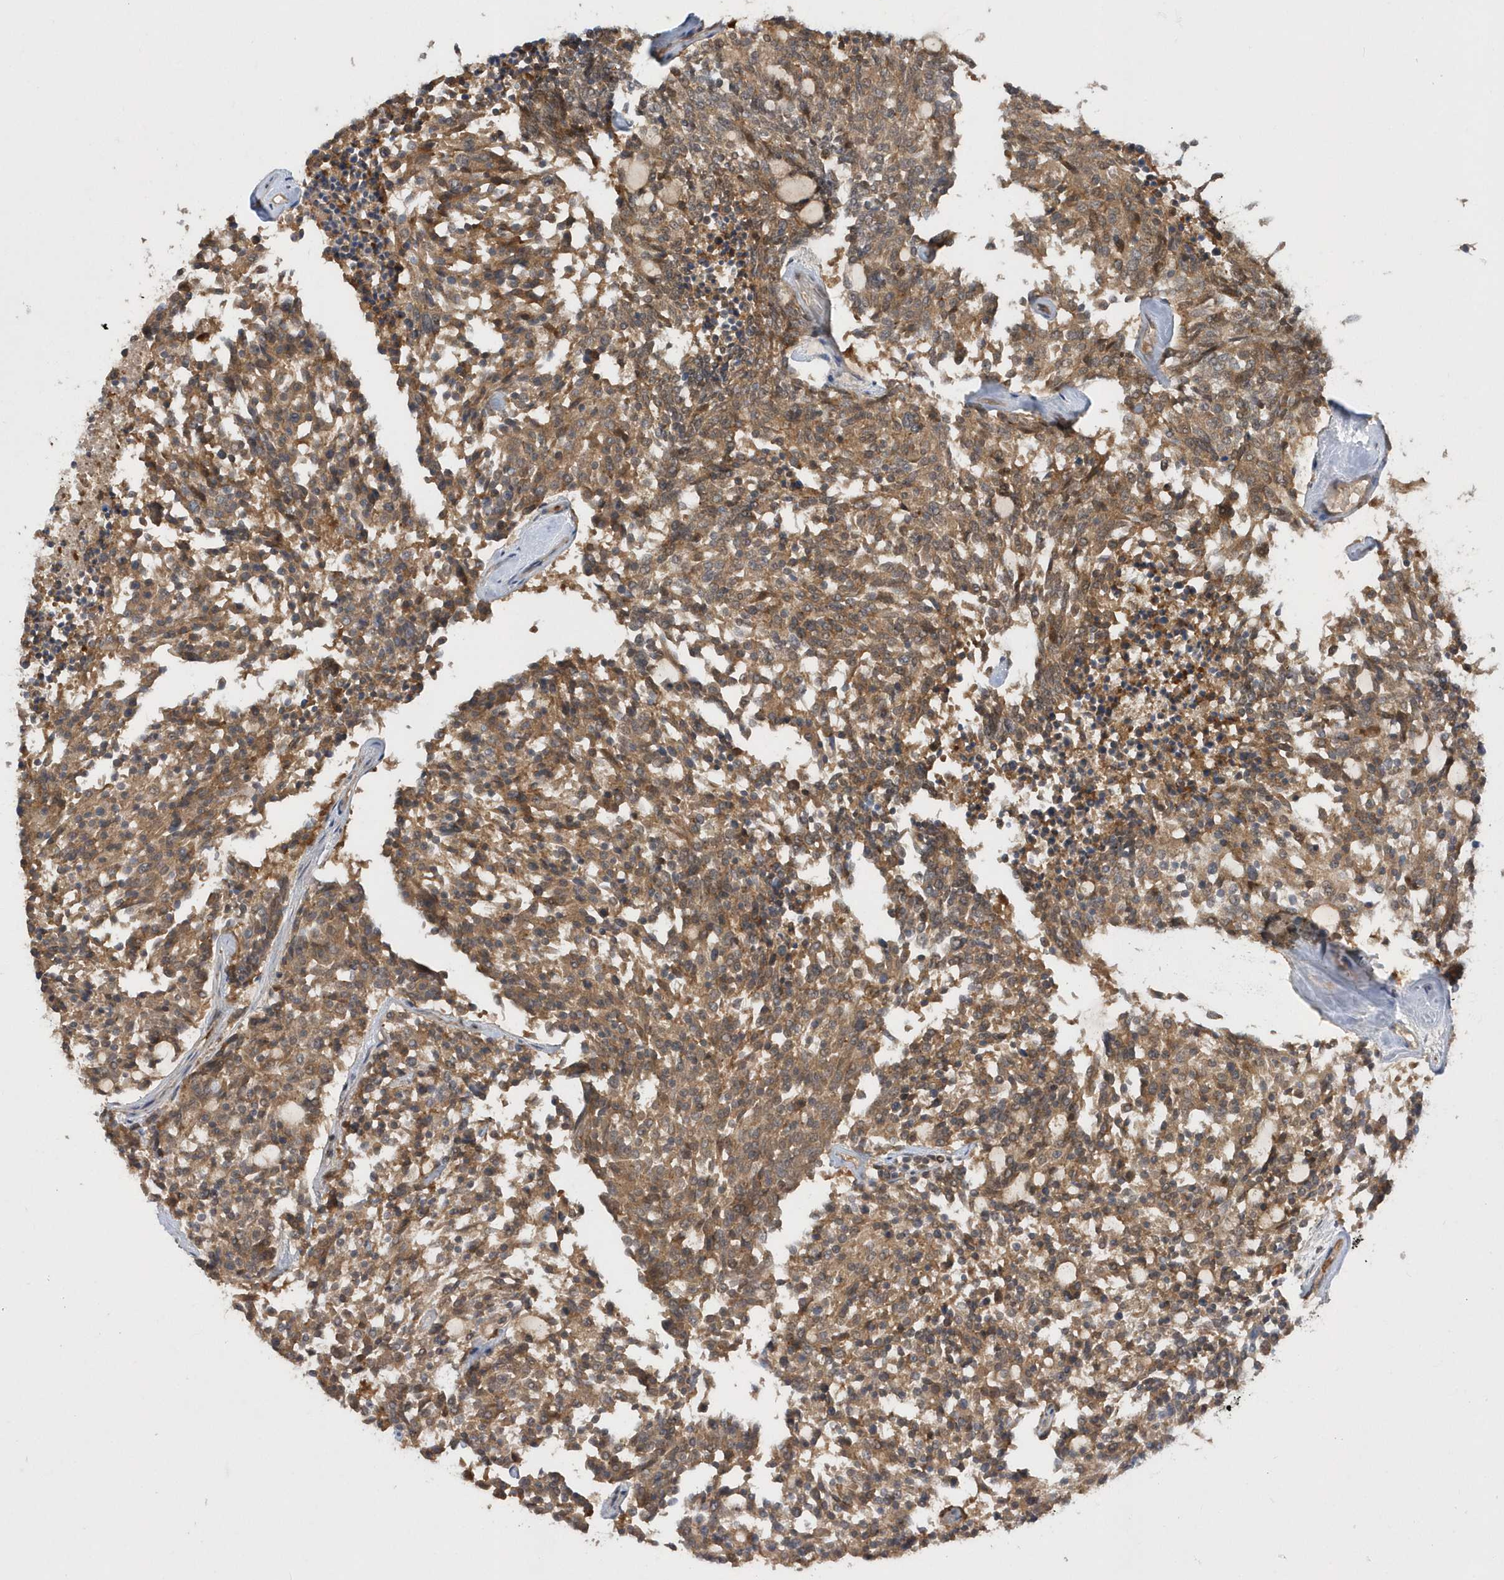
{"staining": {"intensity": "moderate", "quantity": ">75%", "location": "cytoplasmic/membranous"}, "tissue": "carcinoid", "cell_type": "Tumor cells", "image_type": "cancer", "snomed": [{"axis": "morphology", "description": "Carcinoid, malignant, NOS"}, {"axis": "topography", "description": "Pancreas"}], "caption": "DAB immunohistochemical staining of carcinoid (malignant) demonstrates moderate cytoplasmic/membranous protein positivity in about >75% of tumor cells. (Stains: DAB in brown, nuclei in blue, Microscopy: brightfield microscopy at high magnification).", "gene": "RPE", "patient": {"sex": "female", "age": 54}}